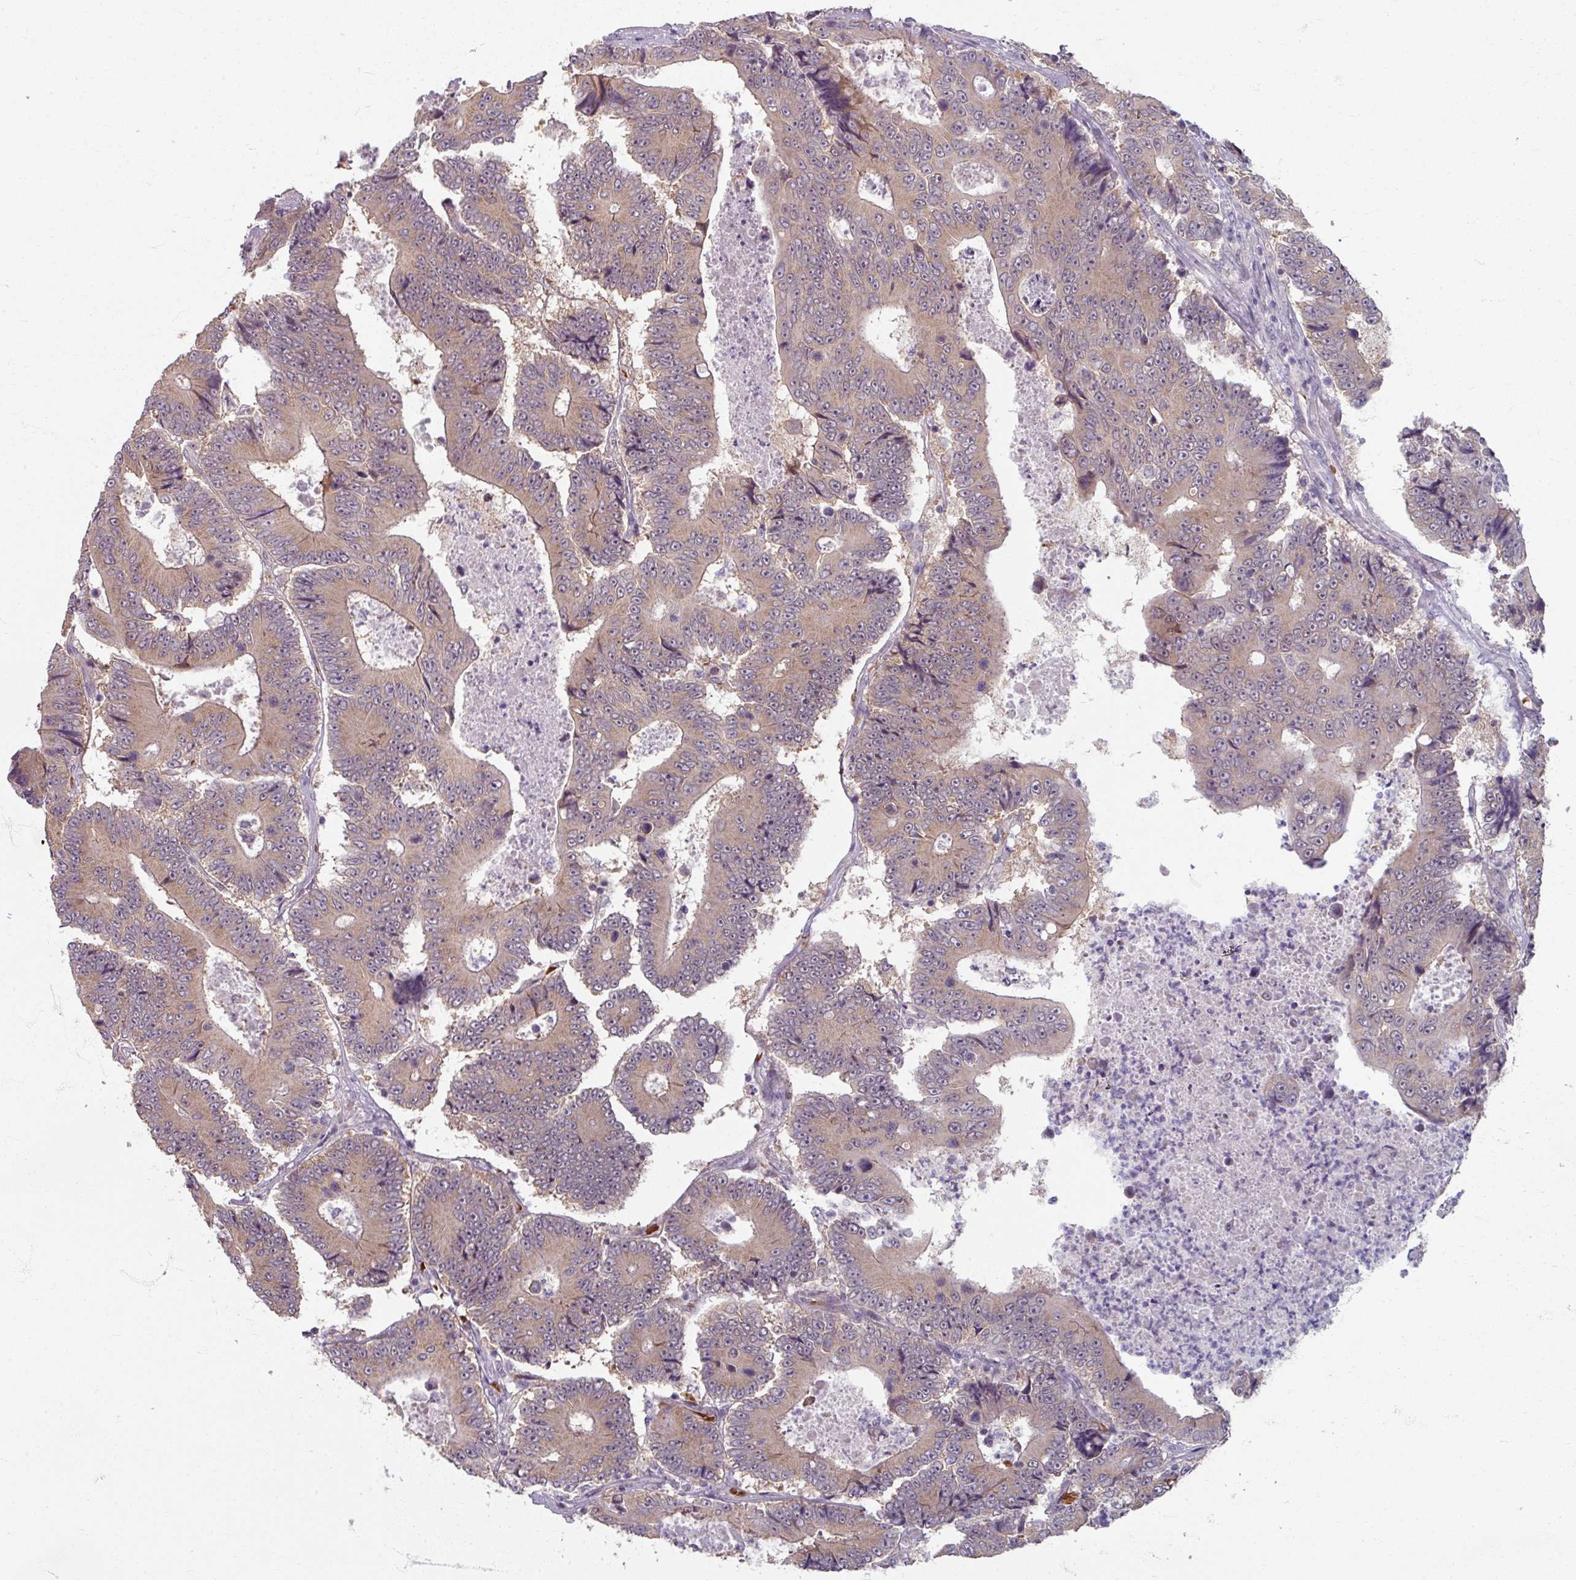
{"staining": {"intensity": "weak", "quantity": ">75%", "location": "cytoplasmic/membranous"}, "tissue": "colorectal cancer", "cell_type": "Tumor cells", "image_type": "cancer", "snomed": [{"axis": "morphology", "description": "Adenocarcinoma, NOS"}, {"axis": "topography", "description": "Colon"}], "caption": "IHC (DAB) staining of colorectal adenocarcinoma demonstrates weak cytoplasmic/membranous protein staining in about >75% of tumor cells.", "gene": "KMT5C", "patient": {"sex": "male", "age": 83}}